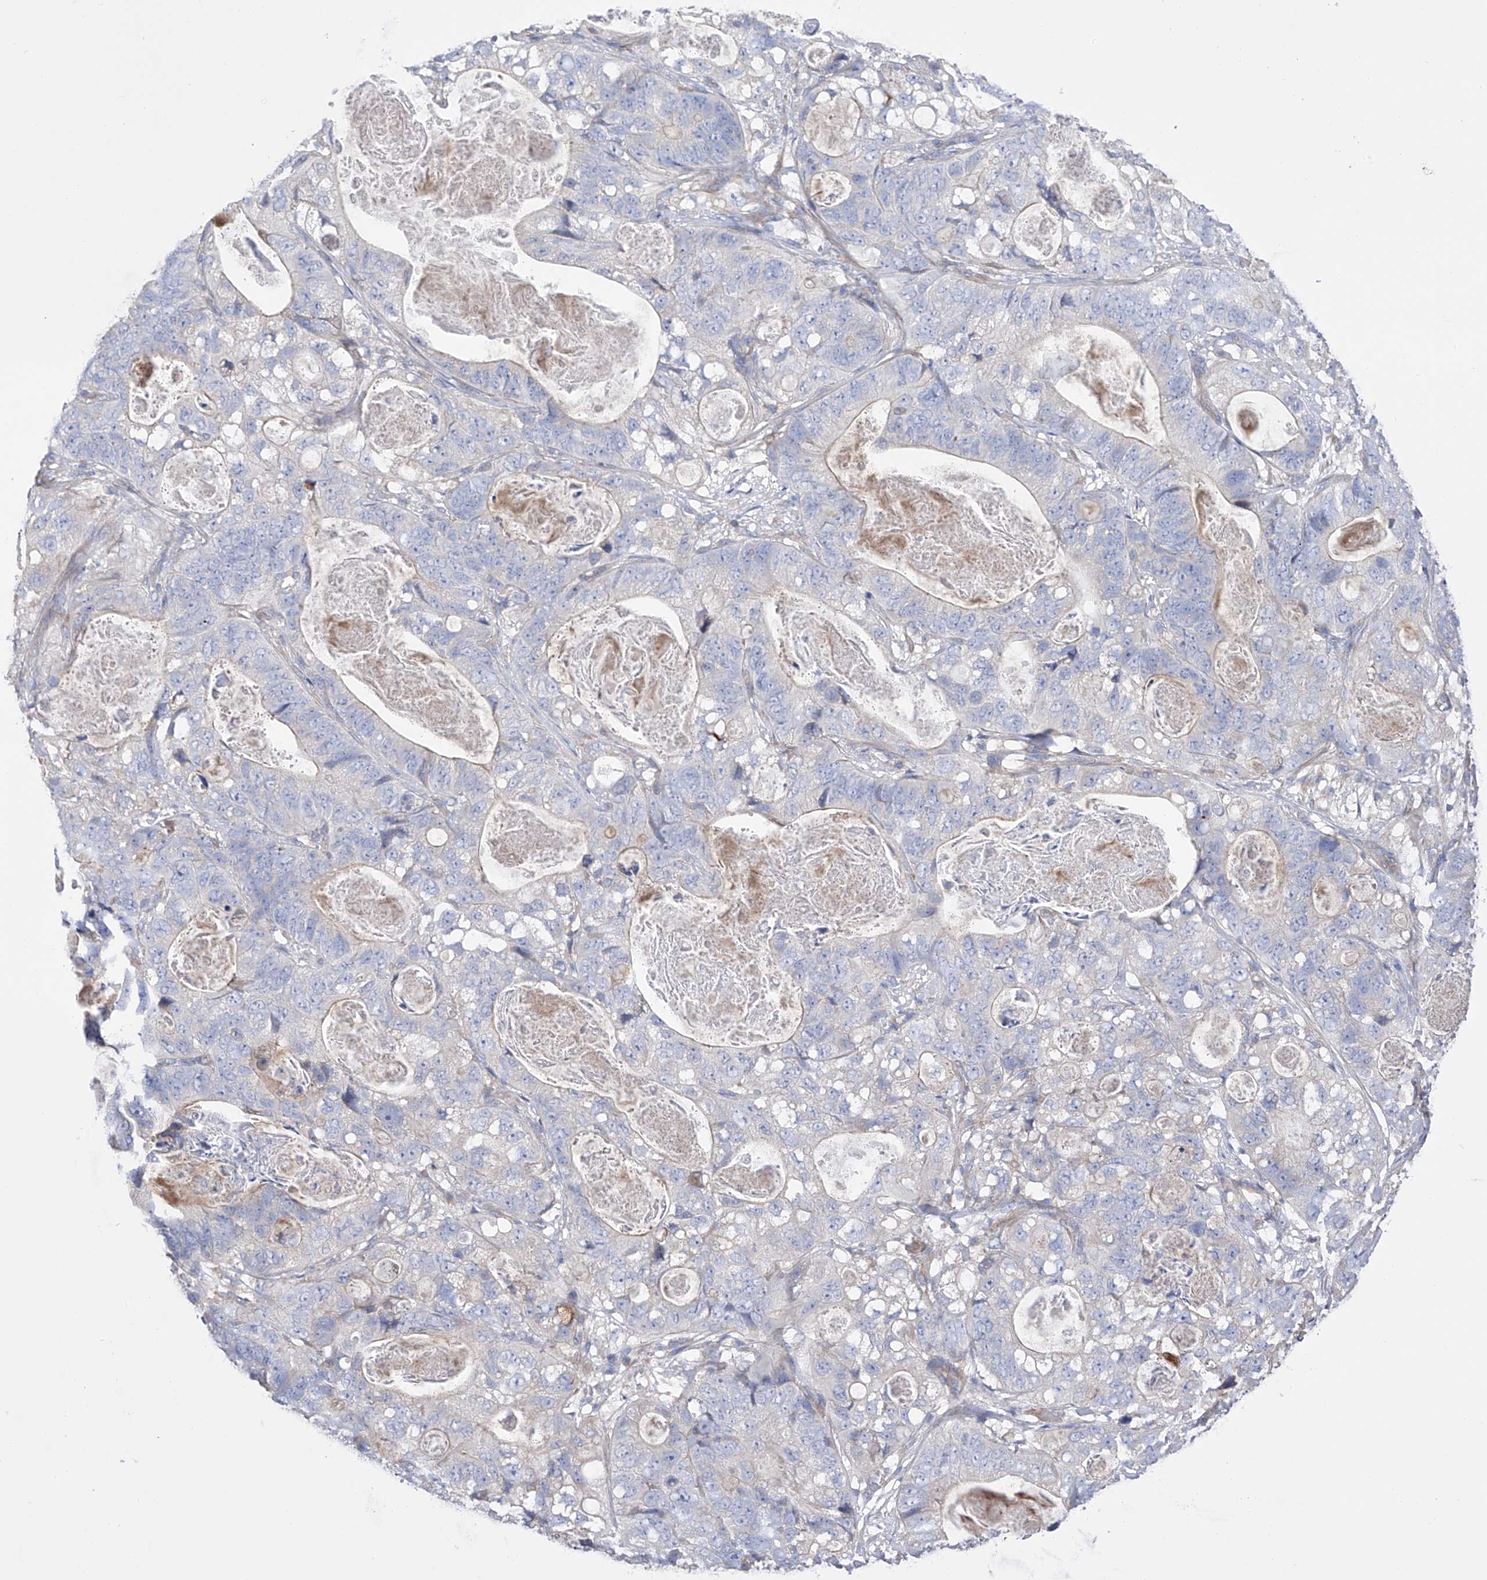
{"staining": {"intensity": "negative", "quantity": "none", "location": "none"}, "tissue": "stomach cancer", "cell_type": "Tumor cells", "image_type": "cancer", "snomed": [{"axis": "morphology", "description": "Normal tissue, NOS"}, {"axis": "morphology", "description": "Adenocarcinoma, NOS"}, {"axis": "topography", "description": "Stomach"}], "caption": "Tumor cells are negative for brown protein staining in stomach cancer. The staining was performed using DAB (3,3'-diaminobenzidine) to visualize the protein expression in brown, while the nuclei were stained in blue with hematoxylin (Magnification: 20x).", "gene": "NFATC4", "patient": {"sex": "female", "age": 89}}